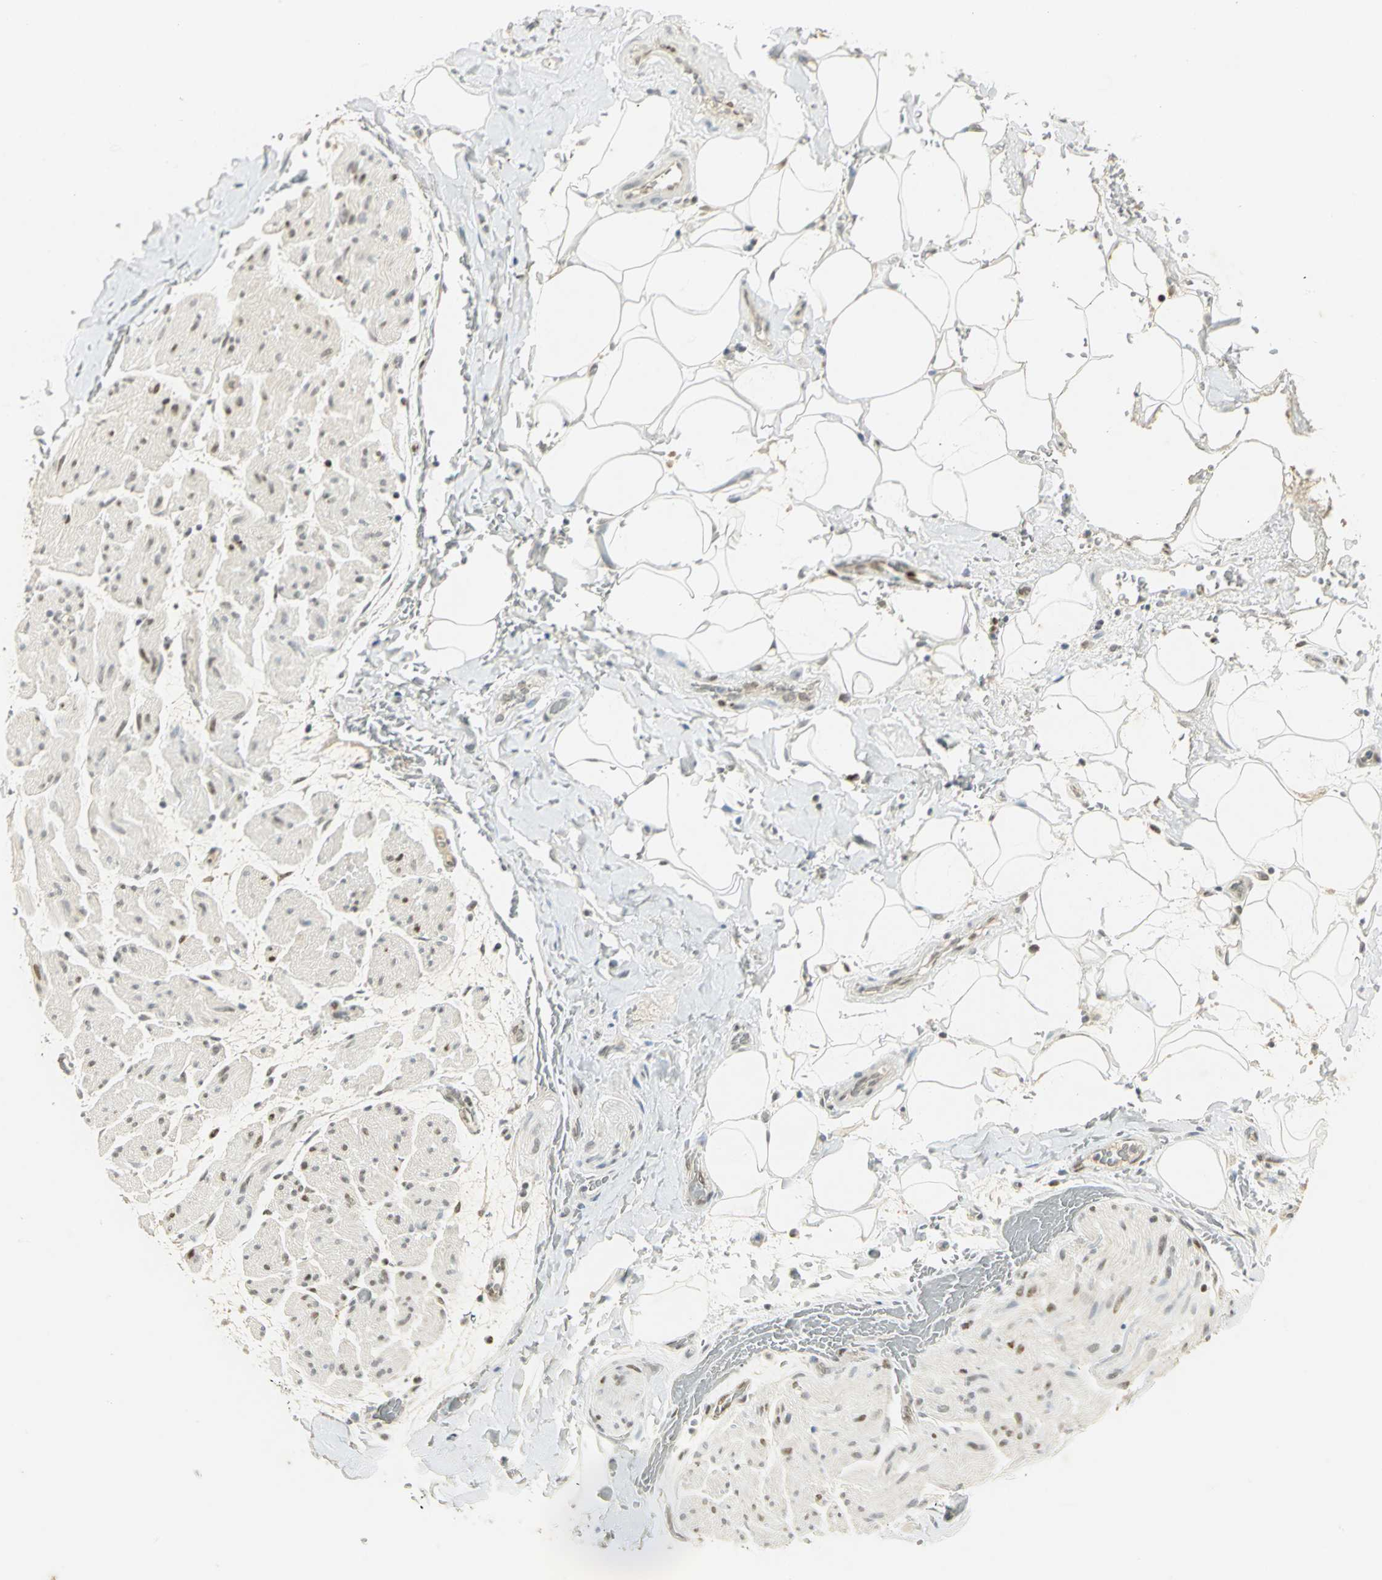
{"staining": {"intensity": "negative", "quantity": "none", "location": "none"}, "tissue": "adipose tissue", "cell_type": "Adipocytes", "image_type": "normal", "snomed": [{"axis": "morphology", "description": "Normal tissue, NOS"}, {"axis": "morphology", "description": "Cholangiocarcinoma"}, {"axis": "topography", "description": "Liver"}, {"axis": "topography", "description": "Peripheral nerve tissue"}], "caption": "High magnification brightfield microscopy of normal adipose tissue stained with DAB (3,3'-diaminobenzidine) (brown) and counterstained with hematoxylin (blue): adipocytes show no significant staining.", "gene": "AK6", "patient": {"sex": "male", "age": 50}}